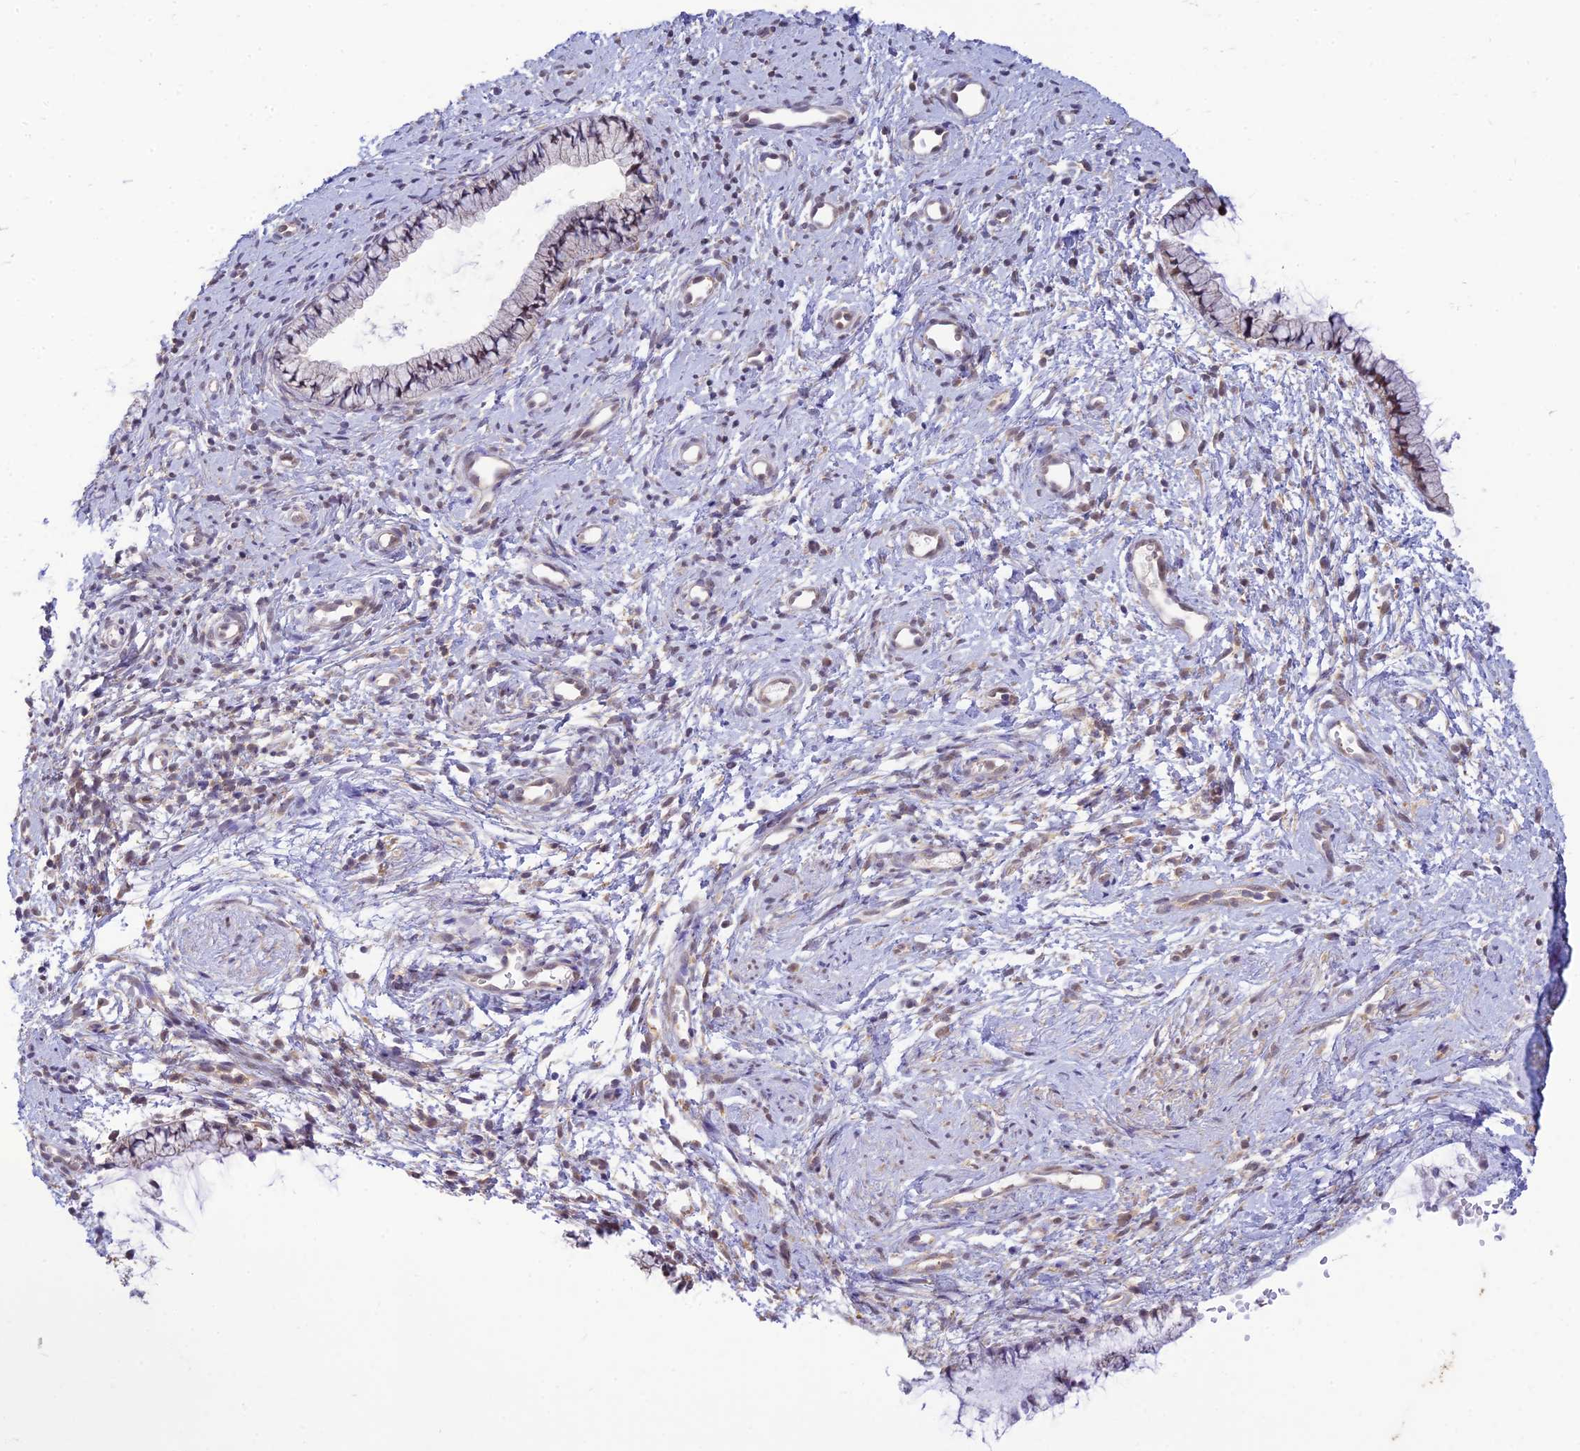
{"staining": {"intensity": "weak", "quantity": ">75%", "location": "cytoplasmic/membranous,nuclear"}, "tissue": "cervix", "cell_type": "Glandular cells", "image_type": "normal", "snomed": [{"axis": "morphology", "description": "Normal tissue, NOS"}, {"axis": "topography", "description": "Cervix"}], "caption": "Weak cytoplasmic/membranous,nuclear positivity for a protein is present in approximately >75% of glandular cells of normal cervix using immunohistochemistry (IHC).", "gene": "SKIC8", "patient": {"sex": "female", "age": 57}}